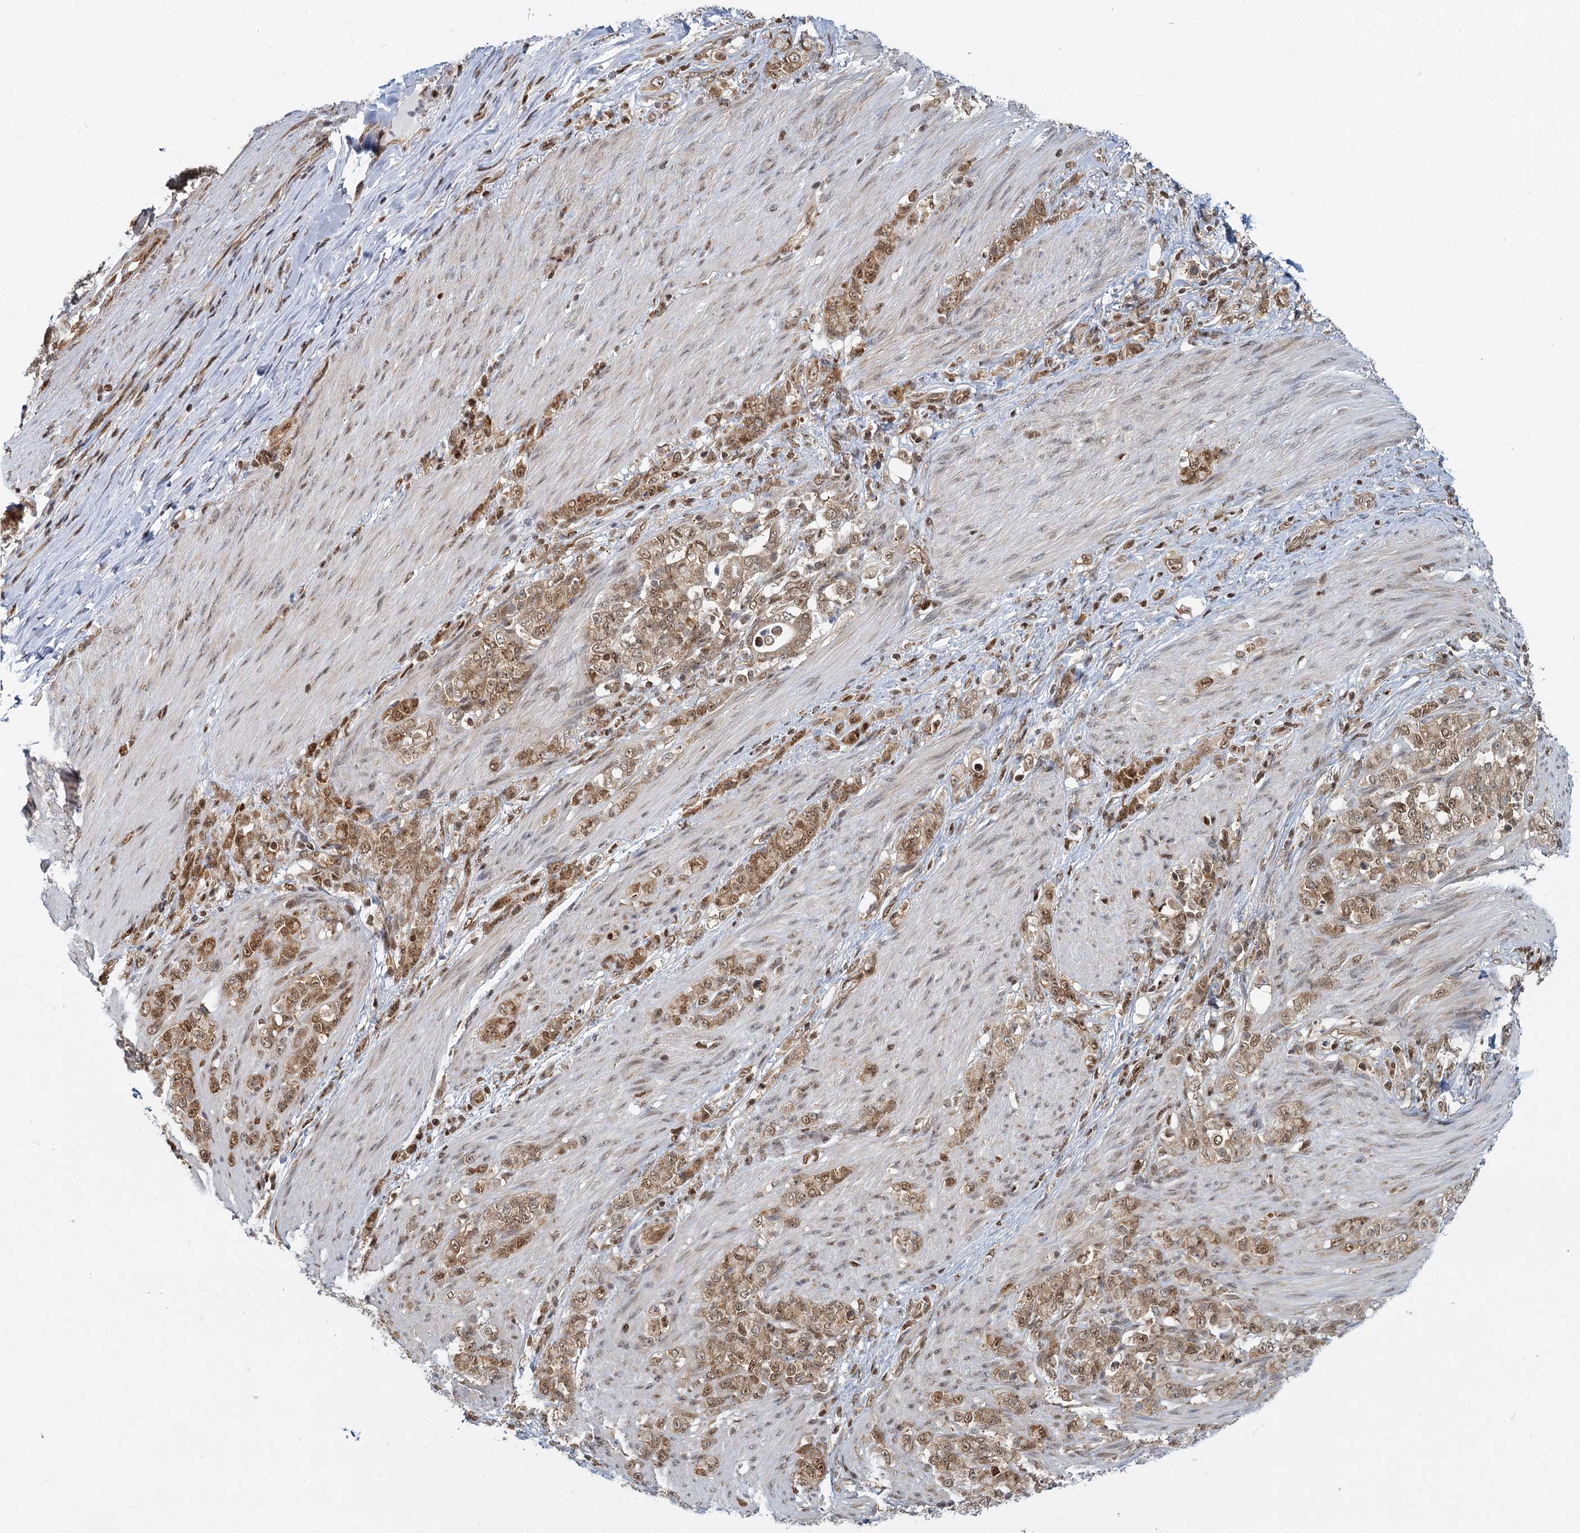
{"staining": {"intensity": "moderate", "quantity": ">75%", "location": "cytoplasmic/membranous,nuclear"}, "tissue": "stomach cancer", "cell_type": "Tumor cells", "image_type": "cancer", "snomed": [{"axis": "morphology", "description": "Adenocarcinoma, NOS"}, {"axis": "topography", "description": "Stomach"}], "caption": "IHC histopathology image of stomach cancer (adenocarcinoma) stained for a protein (brown), which displays medium levels of moderate cytoplasmic/membranous and nuclear positivity in approximately >75% of tumor cells.", "gene": "GPATCH11", "patient": {"sex": "female", "age": 79}}